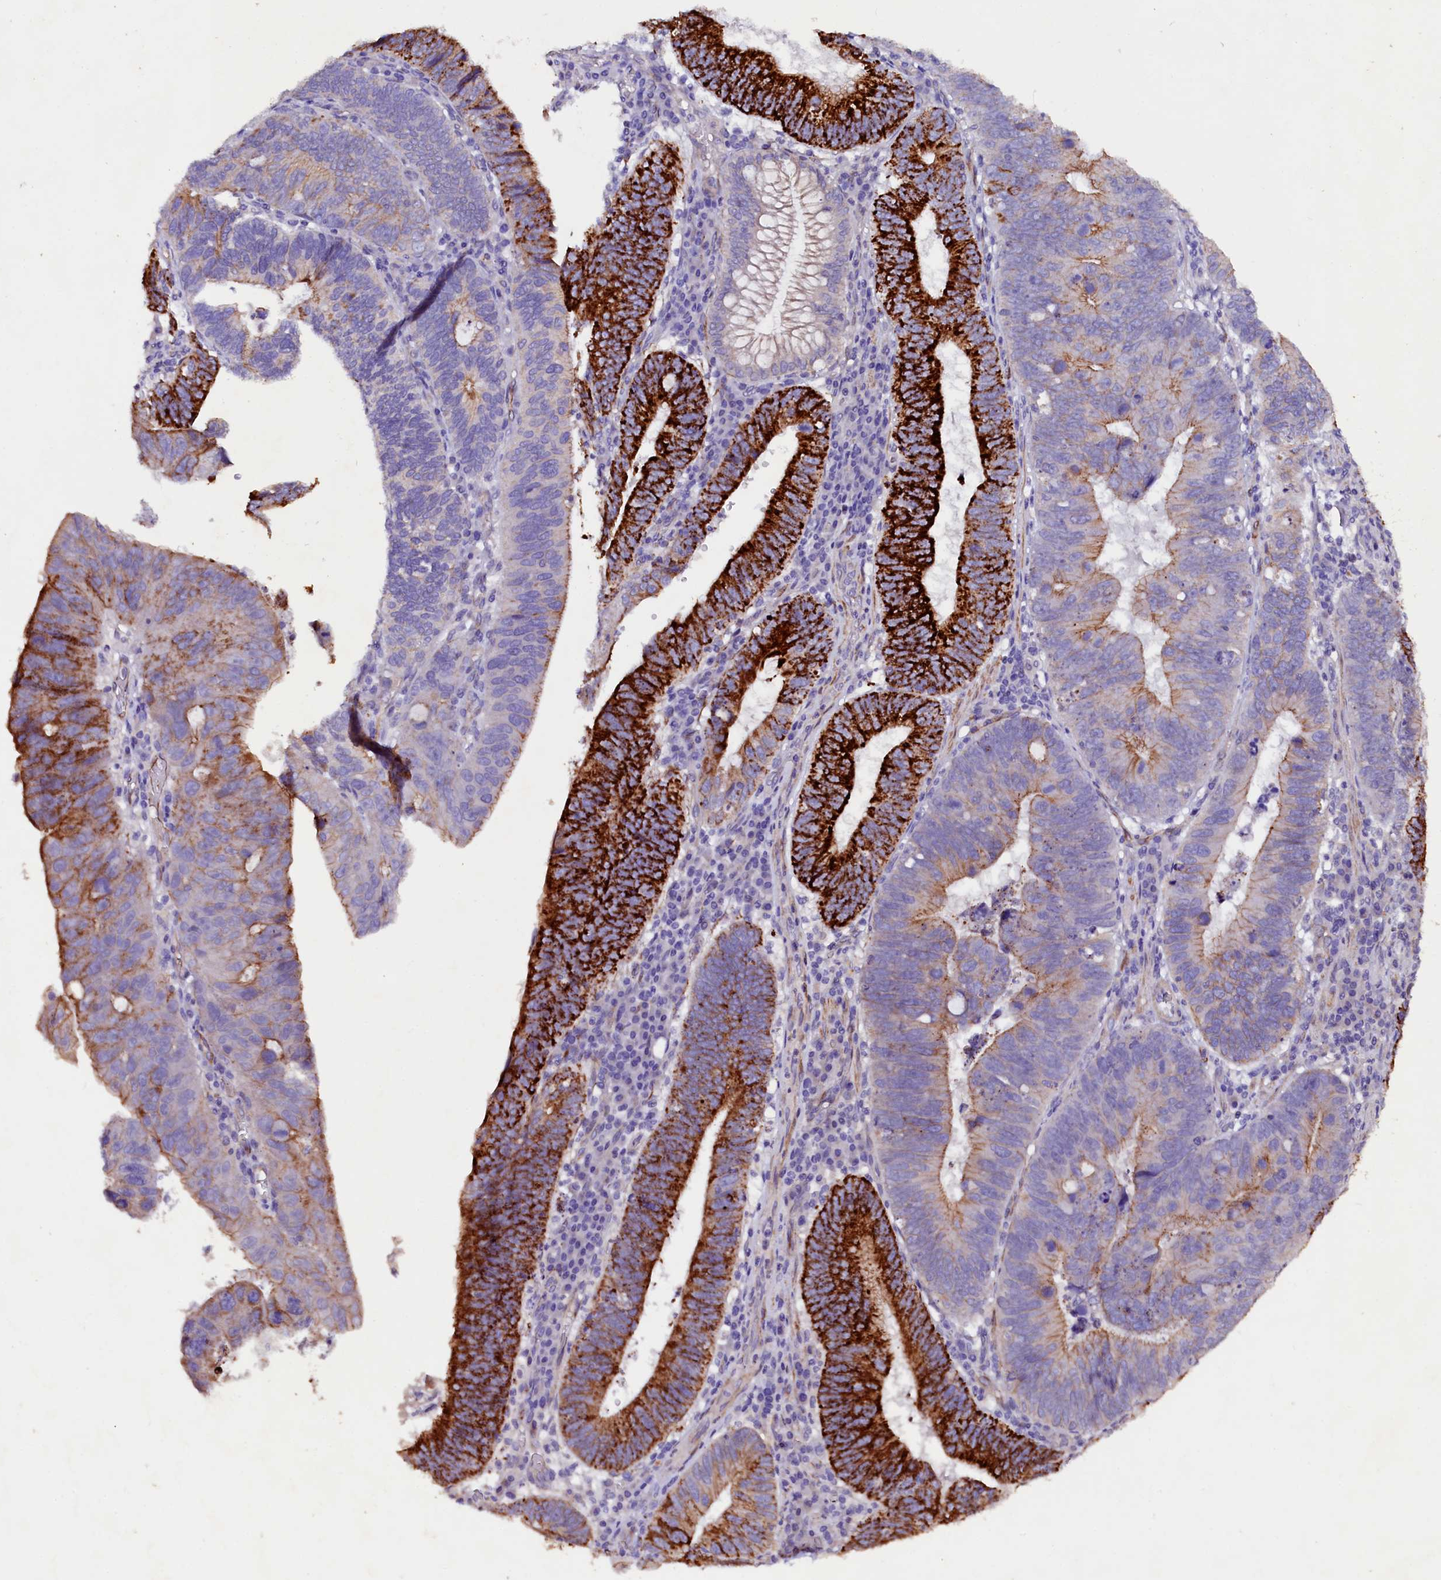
{"staining": {"intensity": "strong", "quantity": "25%-75%", "location": "cytoplasmic/membranous"}, "tissue": "stomach cancer", "cell_type": "Tumor cells", "image_type": "cancer", "snomed": [{"axis": "morphology", "description": "Adenocarcinoma, NOS"}, {"axis": "topography", "description": "Stomach"}], "caption": "Brown immunohistochemical staining in stomach cancer reveals strong cytoplasmic/membranous positivity in approximately 25%-75% of tumor cells.", "gene": "VPS36", "patient": {"sex": "male", "age": 59}}